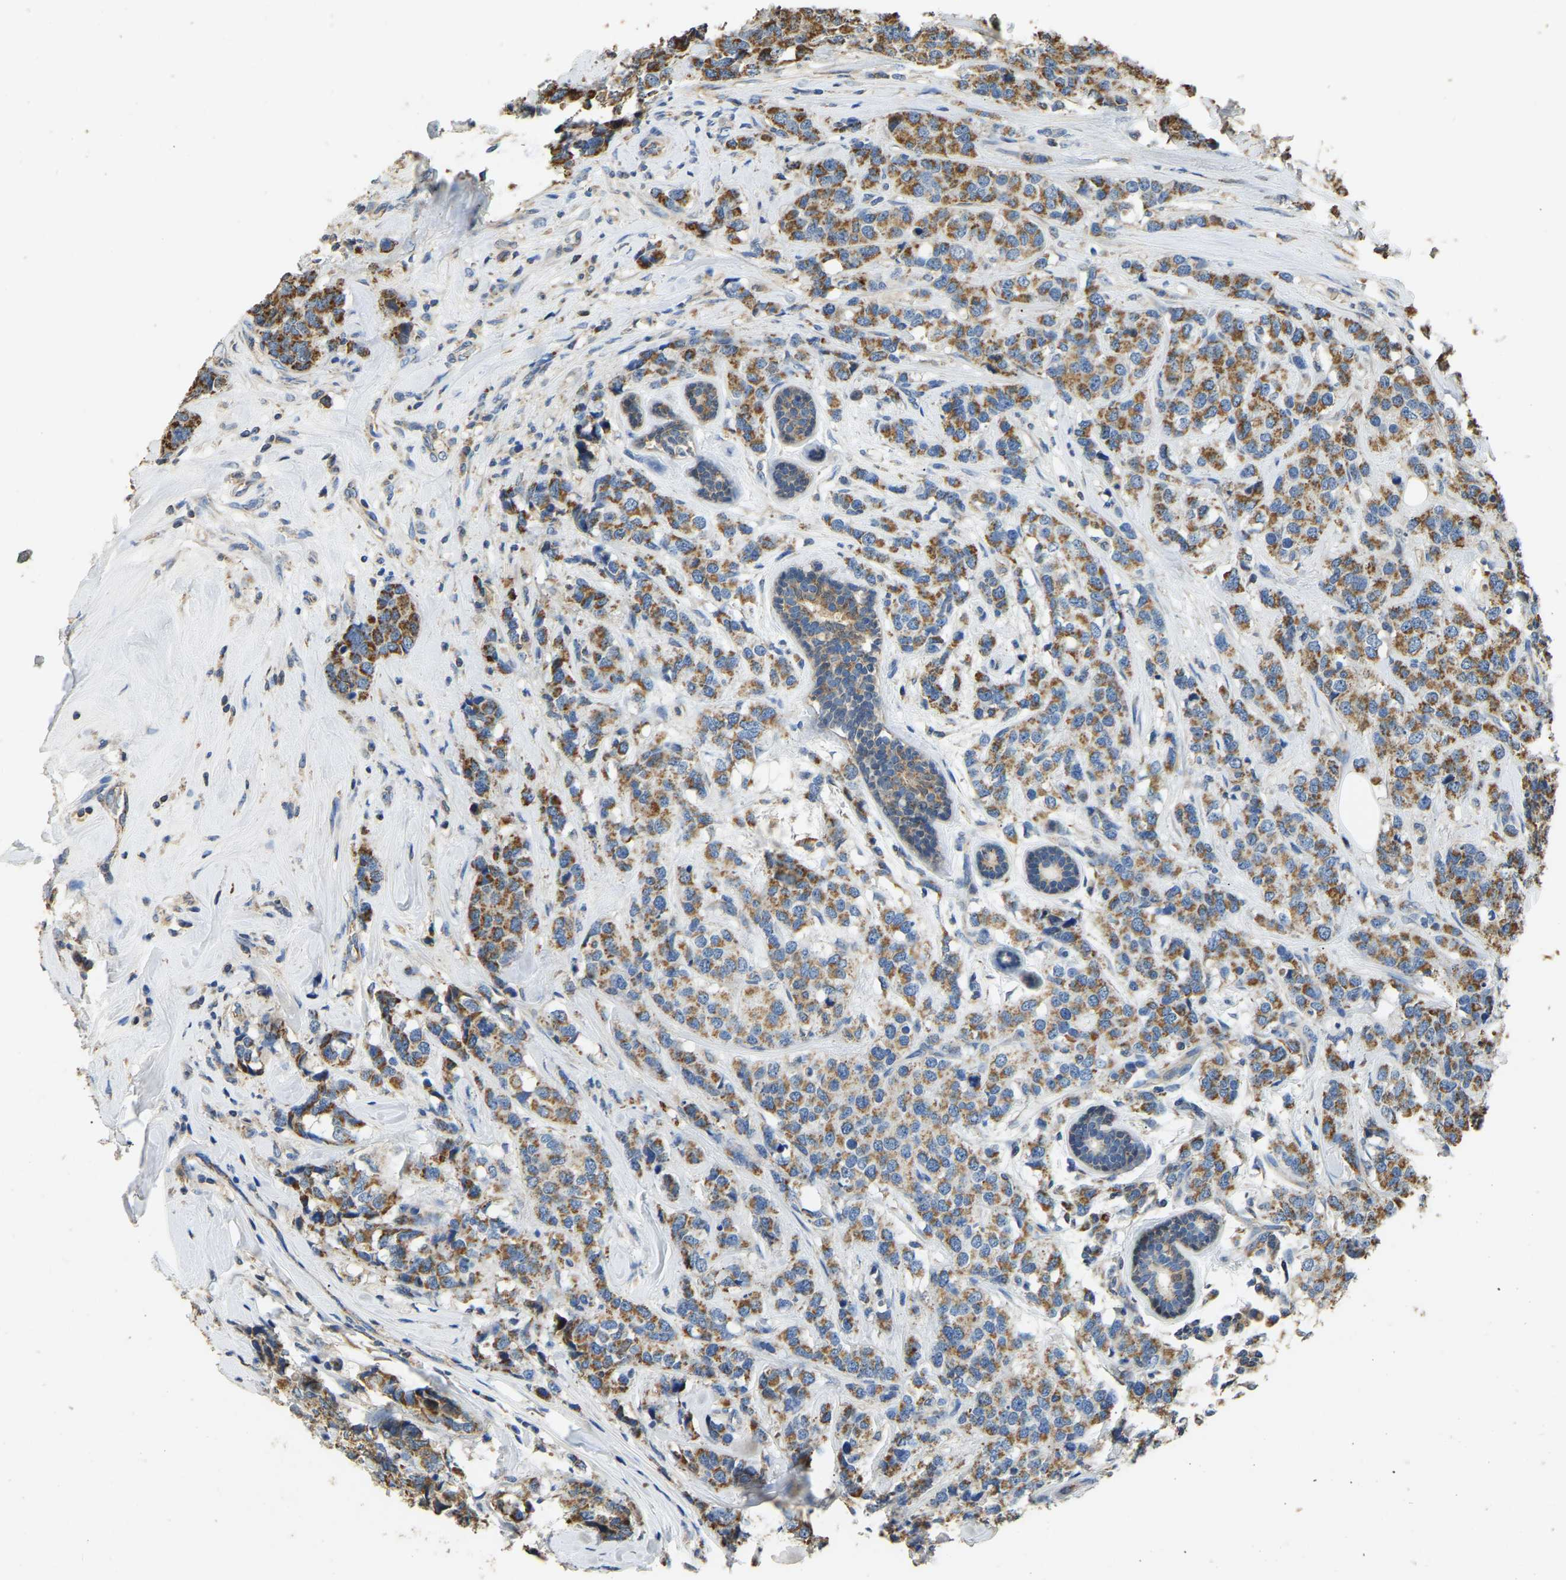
{"staining": {"intensity": "moderate", "quantity": ">75%", "location": "cytoplasmic/membranous"}, "tissue": "breast cancer", "cell_type": "Tumor cells", "image_type": "cancer", "snomed": [{"axis": "morphology", "description": "Lobular carcinoma"}, {"axis": "topography", "description": "Breast"}], "caption": "Immunohistochemical staining of human lobular carcinoma (breast) reveals moderate cytoplasmic/membranous protein expression in approximately >75% of tumor cells. The staining was performed using DAB, with brown indicating positive protein expression. Nuclei are stained blue with hematoxylin.", "gene": "TUFM", "patient": {"sex": "female", "age": 59}}